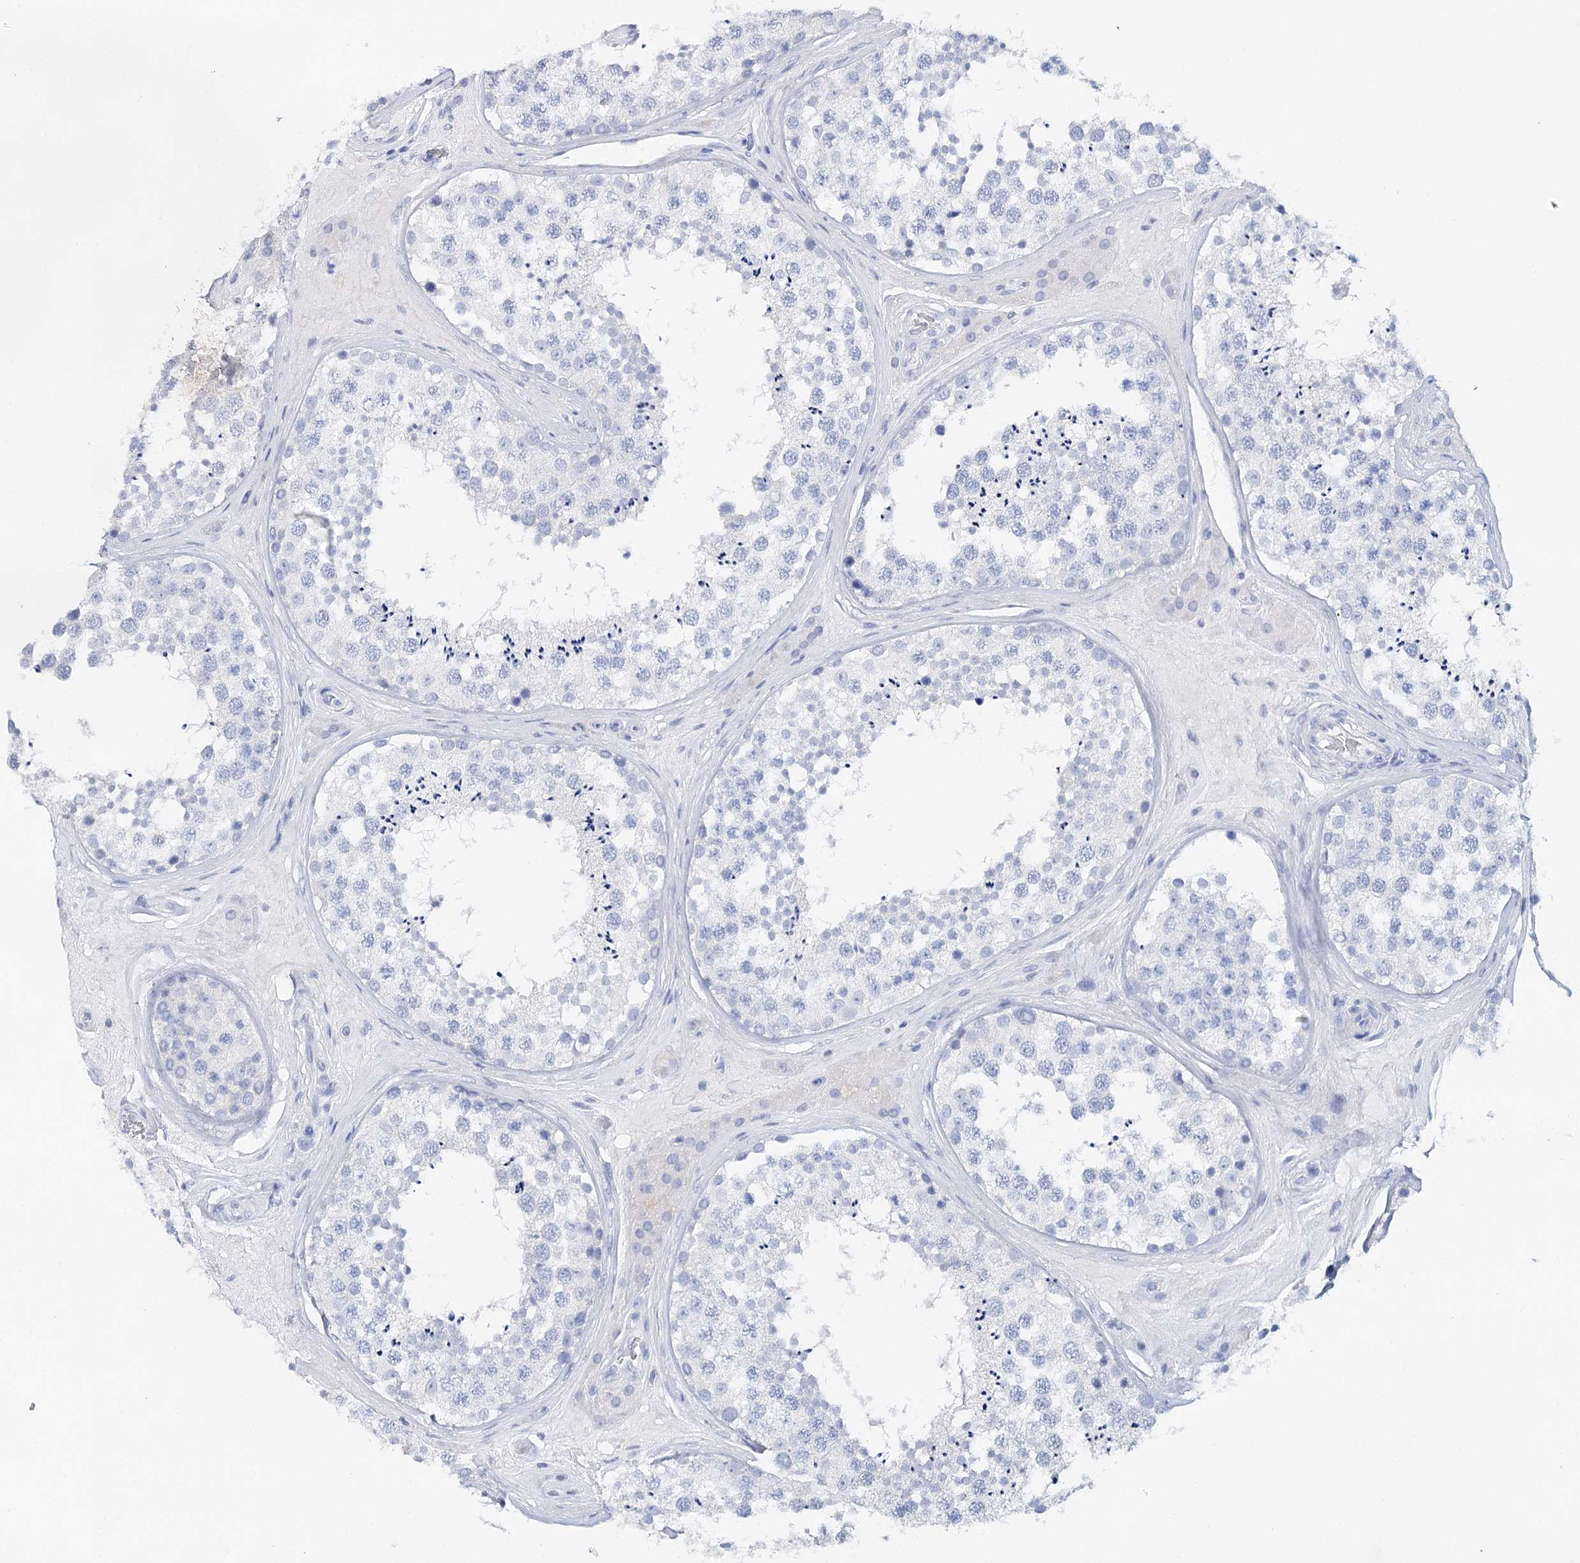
{"staining": {"intensity": "negative", "quantity": "none", "location": "none"}, "tissue": "testis", "cell_type": "Cells in seminiferous ducts", "image_type": "normal", "snomed": [{"axis": "morphology", "description": "Normal tissue, NOS"}, {"axis": "topography", "description": "Testis"}], "caption": "The histopathology image exhibits no staining of cells in seminiferous ducts in unremarkable testis. The staining is performed using DAB (3,3'-diaminobenzidine) brown chromogen with nuclei counter-stained in using hematoxylin.", "gene": "CEACAM8", "patient": {"sex": "male", "age": 46}}